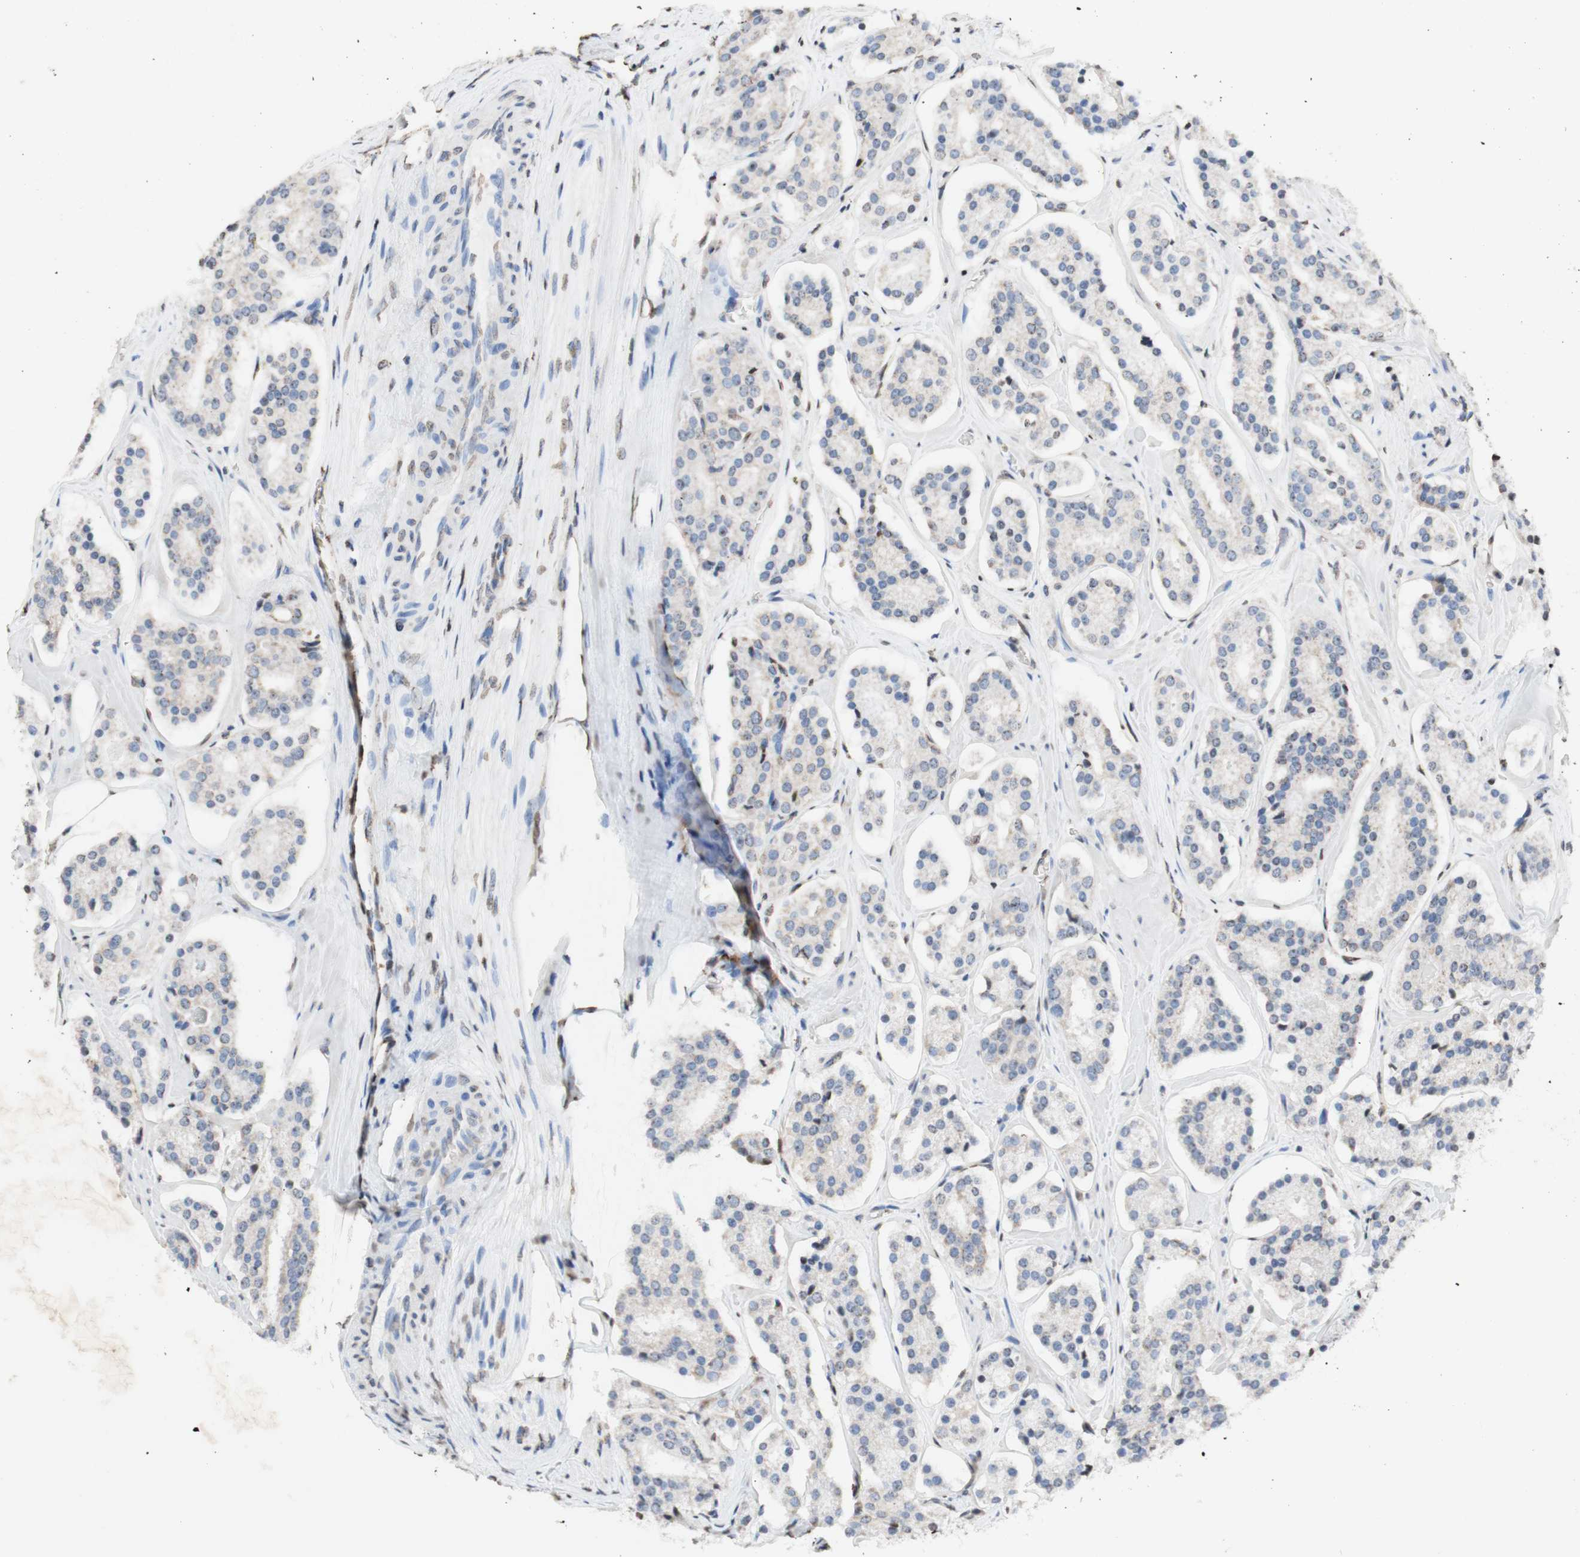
{"staining": {"intensity": "negative", "quantity": "none", "location": "none"}, "tissue": "prostate cancer", "cell_type": "Tumor cells", "image_type": "cancer", "snomed": [{"axis": "morphology", "description": "Adenocarcinoma, High grade"}, {"axis": "topography", "description": "Prostate"}], "caption": "Immunohistochemistry of human prostate cancer (adenocarcinoma (high-grade)) shows no positivity in tumor cells.", "gene": "NCAPD2", "patient": {"sex": "male", "age": 60}}